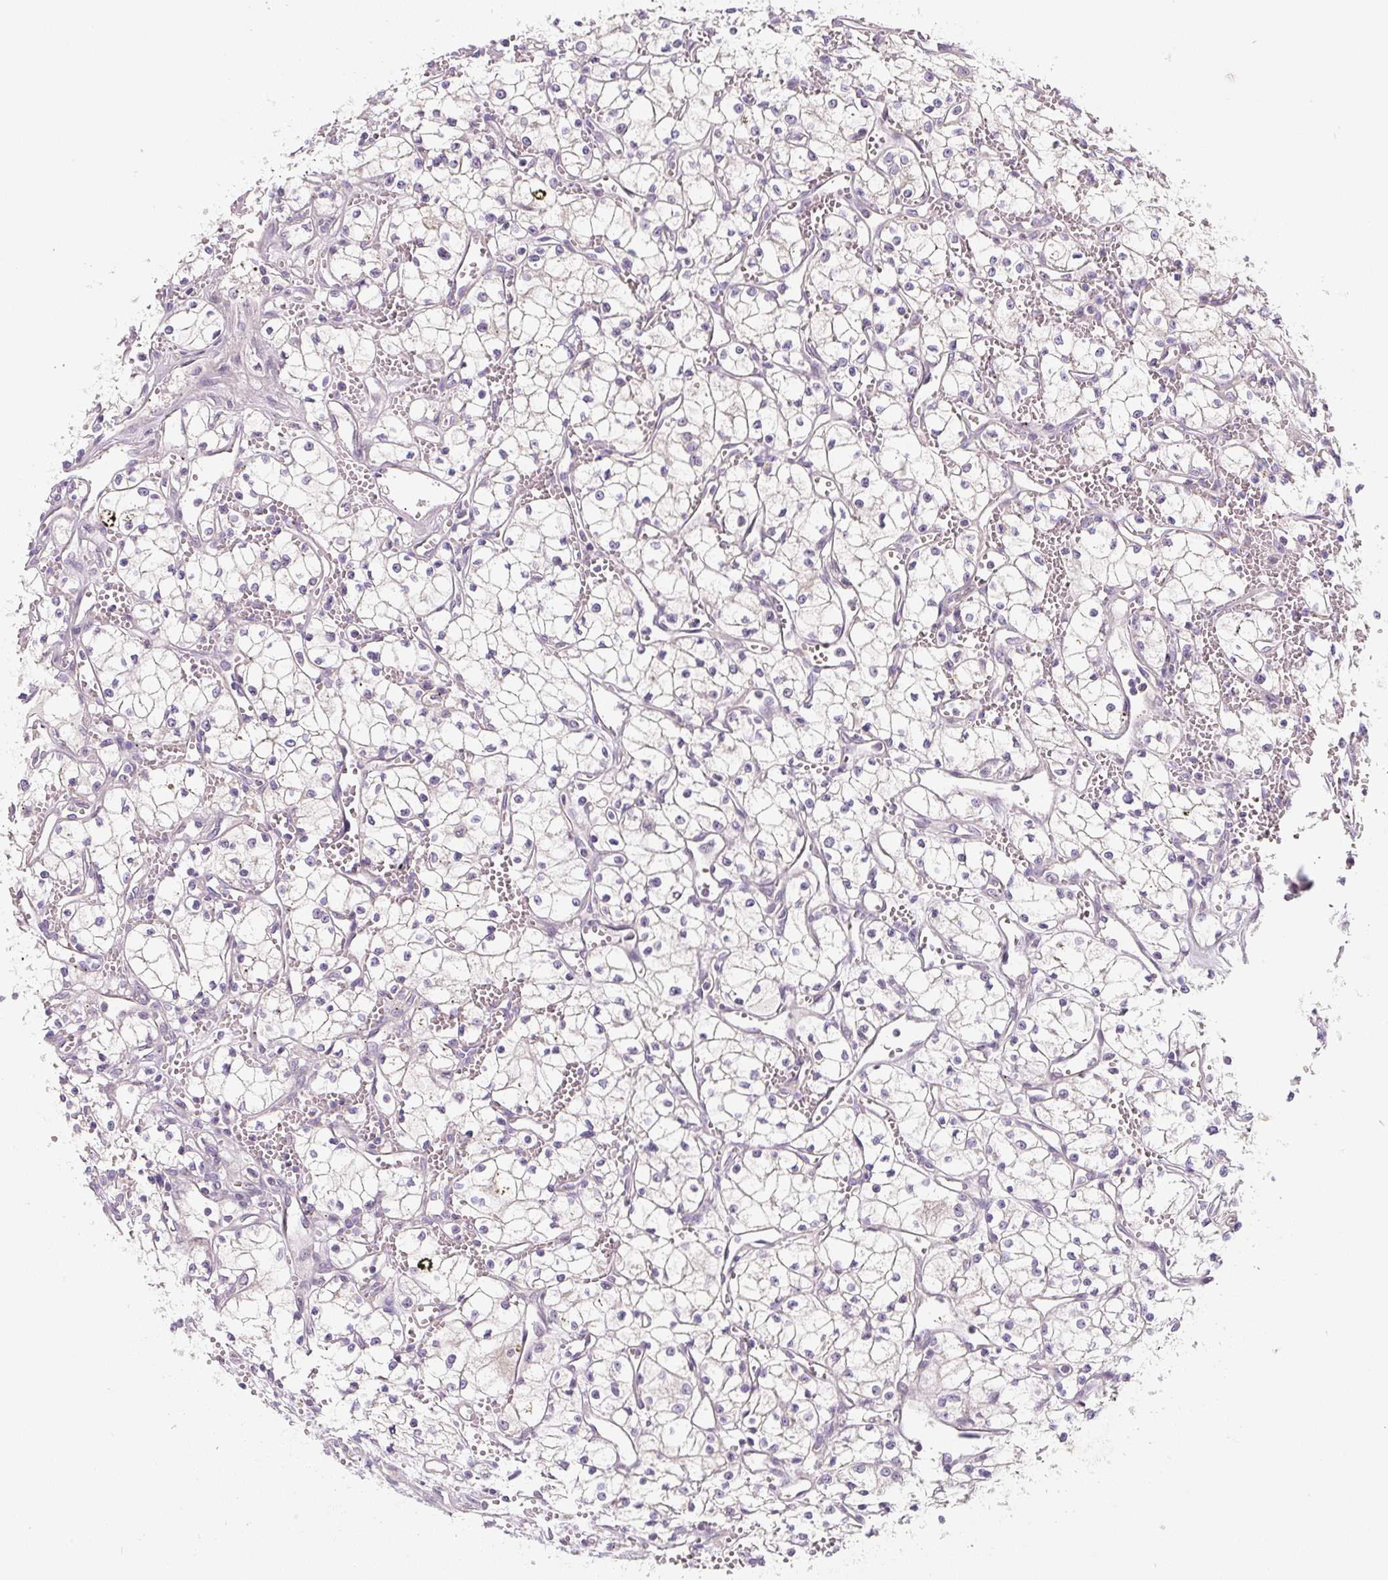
{"staining": {"intensity": "negative", "quantity": "none", "location": "none"}, "tissue": "renal cancer", "cell_type": "Tumor cells", "image_type": "cancer", "snomed": [{"axis": "morphology", "description": "Adenocarcinoma, NOS"}, {"axis": "topography", "description": "Kidney"}], "caption": "The histopathology image reveals no significant staining in tumor cells of adenocarcinoma (renal).", "gene": "PWWP3B", "patient": {"sex": "male", "age": 59}}